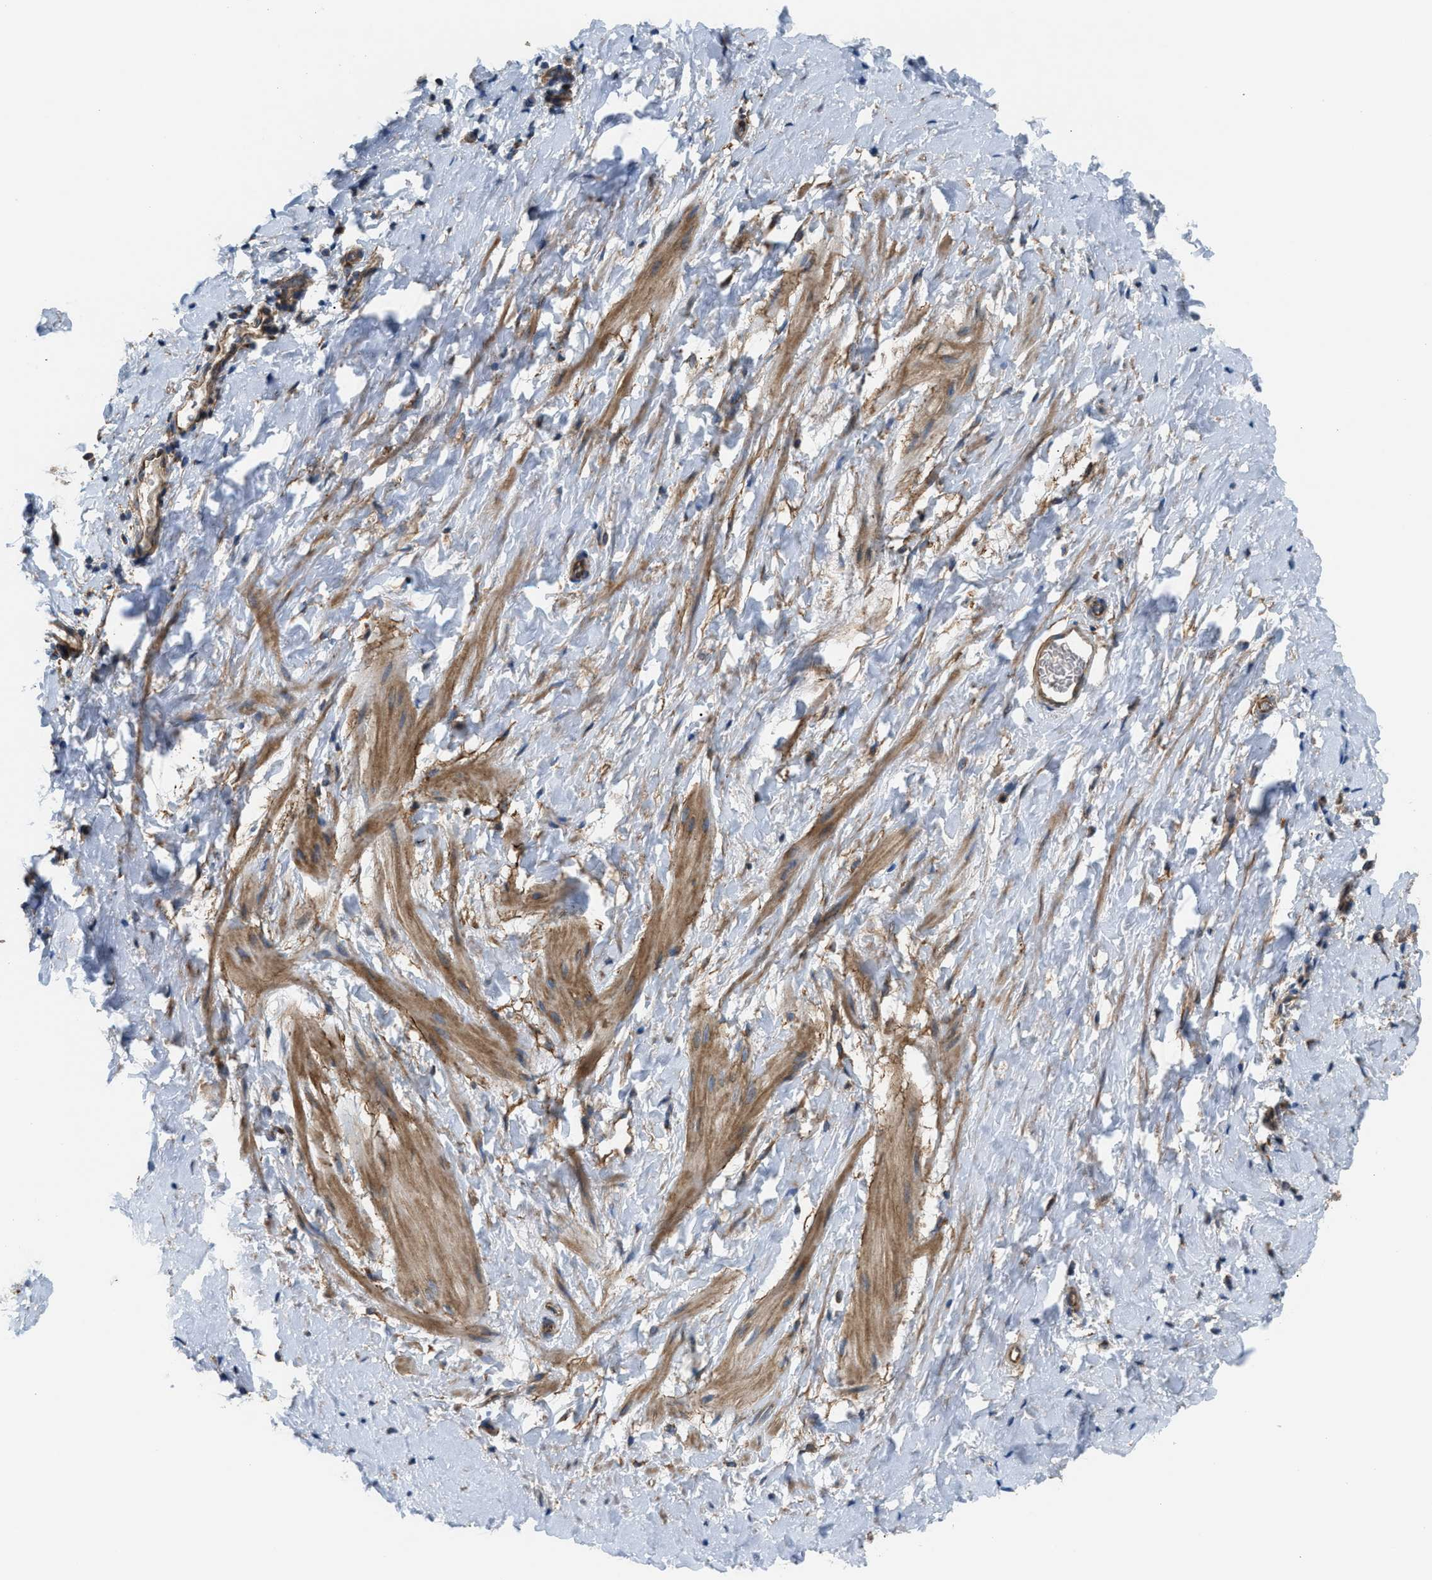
{"staining": {"intensity": "moderate", "quantity": ">75%", "location": "cytoplasmic/membranous"}, "tissue": "smooth muscle", "cell_type": "Smooth muscle cells", "image_type": "normal", "snomed": [{"axis": "morphology", "description": "Normal tissue, NOS"}, {"axis": "topography", "description": "Smooth muscle"}], "caption": "This histopathology image reveals immunohistochemistry (IHC) staining of unremarkable smooth muscle, with medium moderate cytoplasmic/membranous expression in about >75% of smooth muscle cells.", "gene": "SLC10A3", "patient": {"sex": "male", "age": 16}}